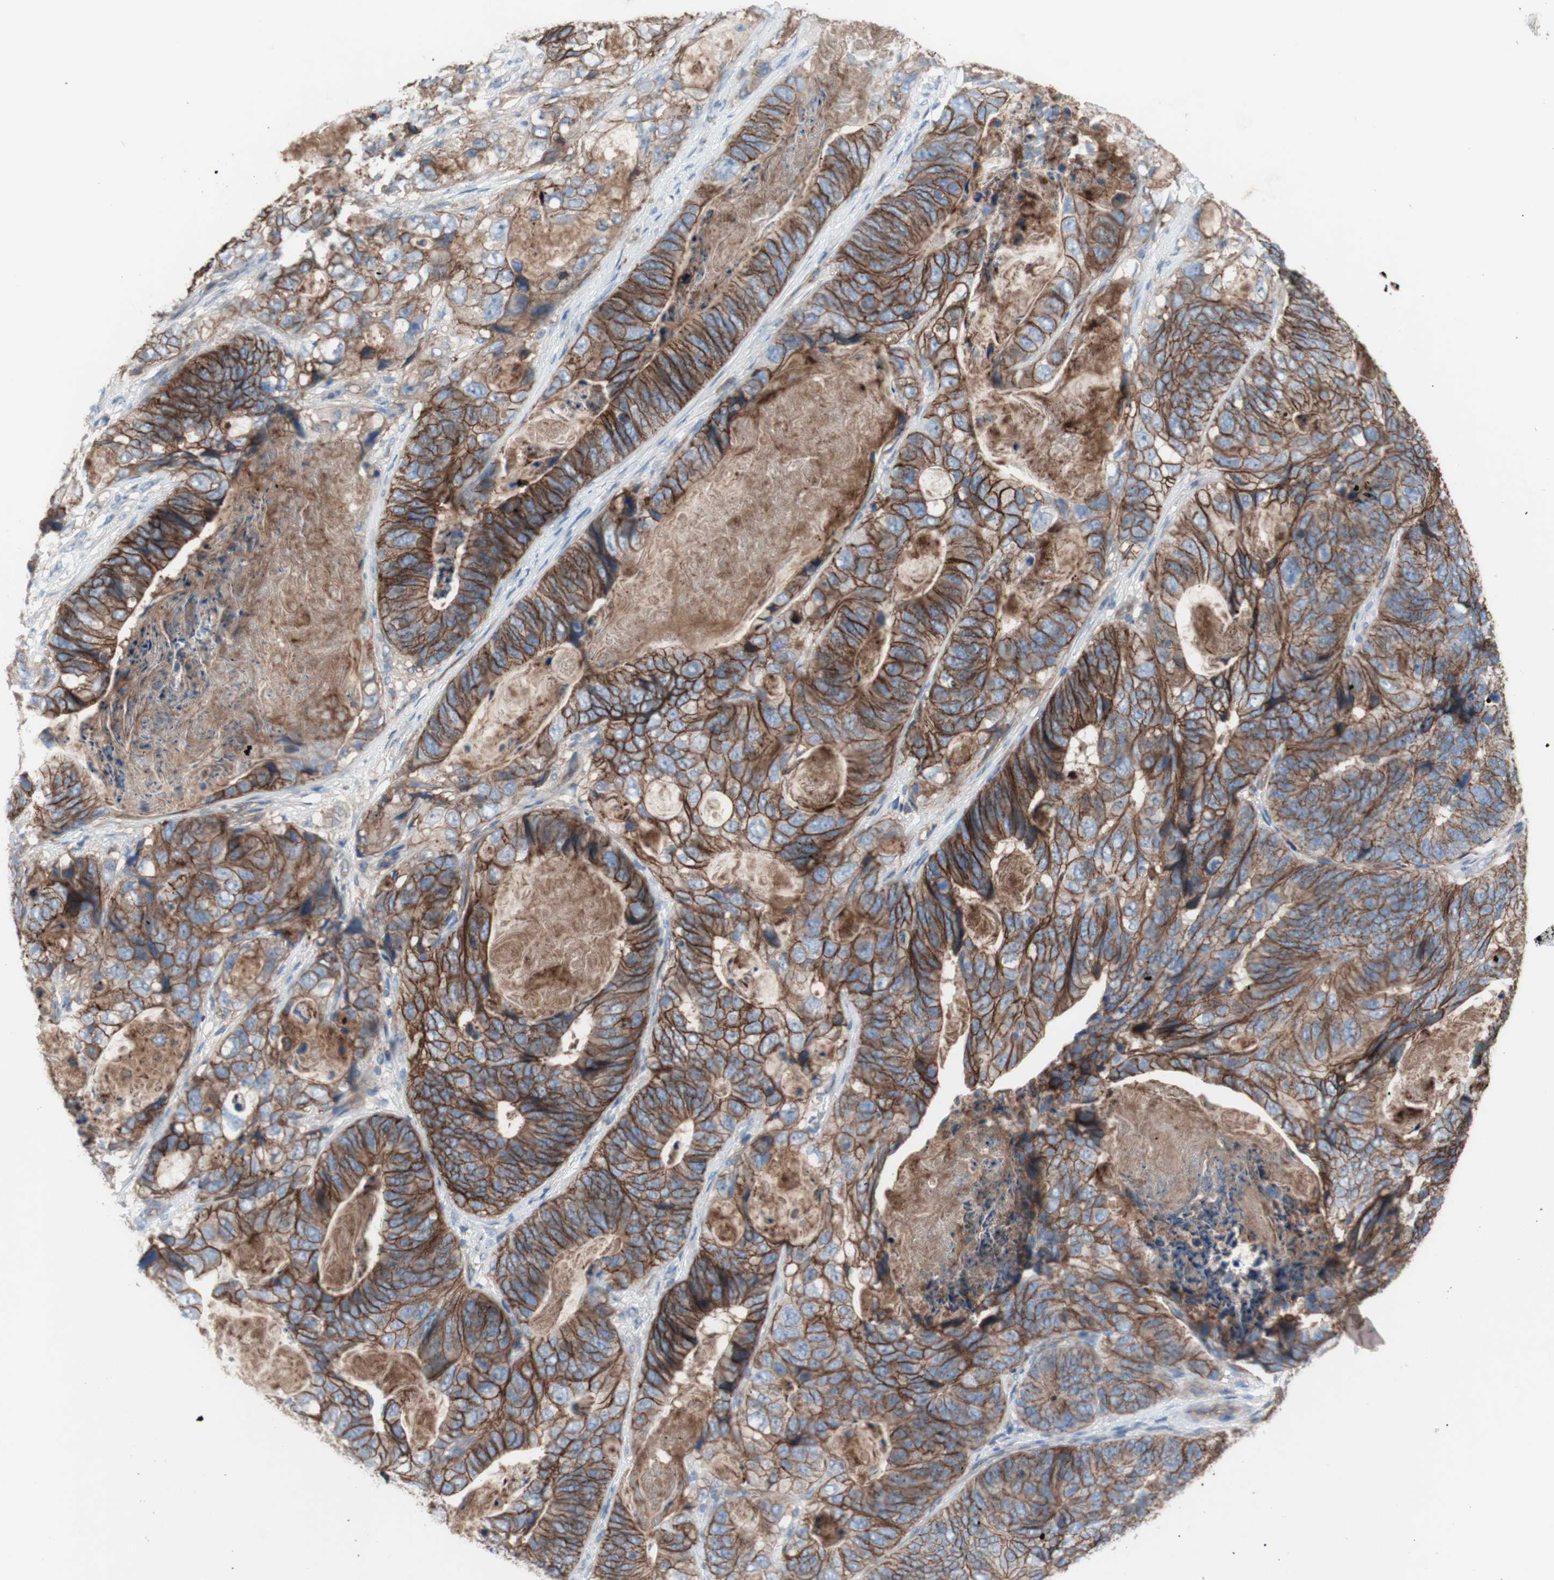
{"staining": {"intensity": "strong", "quantity": ">75%", "location": "cytoplasmic/membranous"}, "tissue": "stomach cancer", "cell_type": "Tumor cells", "image_type": "cancer", "snomed": [{"axis": "morphology", "description": "Adenocarcinoma, NOS"}, {"axis": "topography", "description": "Stomach"}], "caption": "Brown immunohistochemical staining in human stomach cancer (adenocarcinoma) shows strong cytoplasmic/membranous positivity in about >75% of tumor cells. (Brightfield microscopy of DAB IHC at high magnification).", "gene": "CD46", "patient": {"sex": "female", "age": 89}}